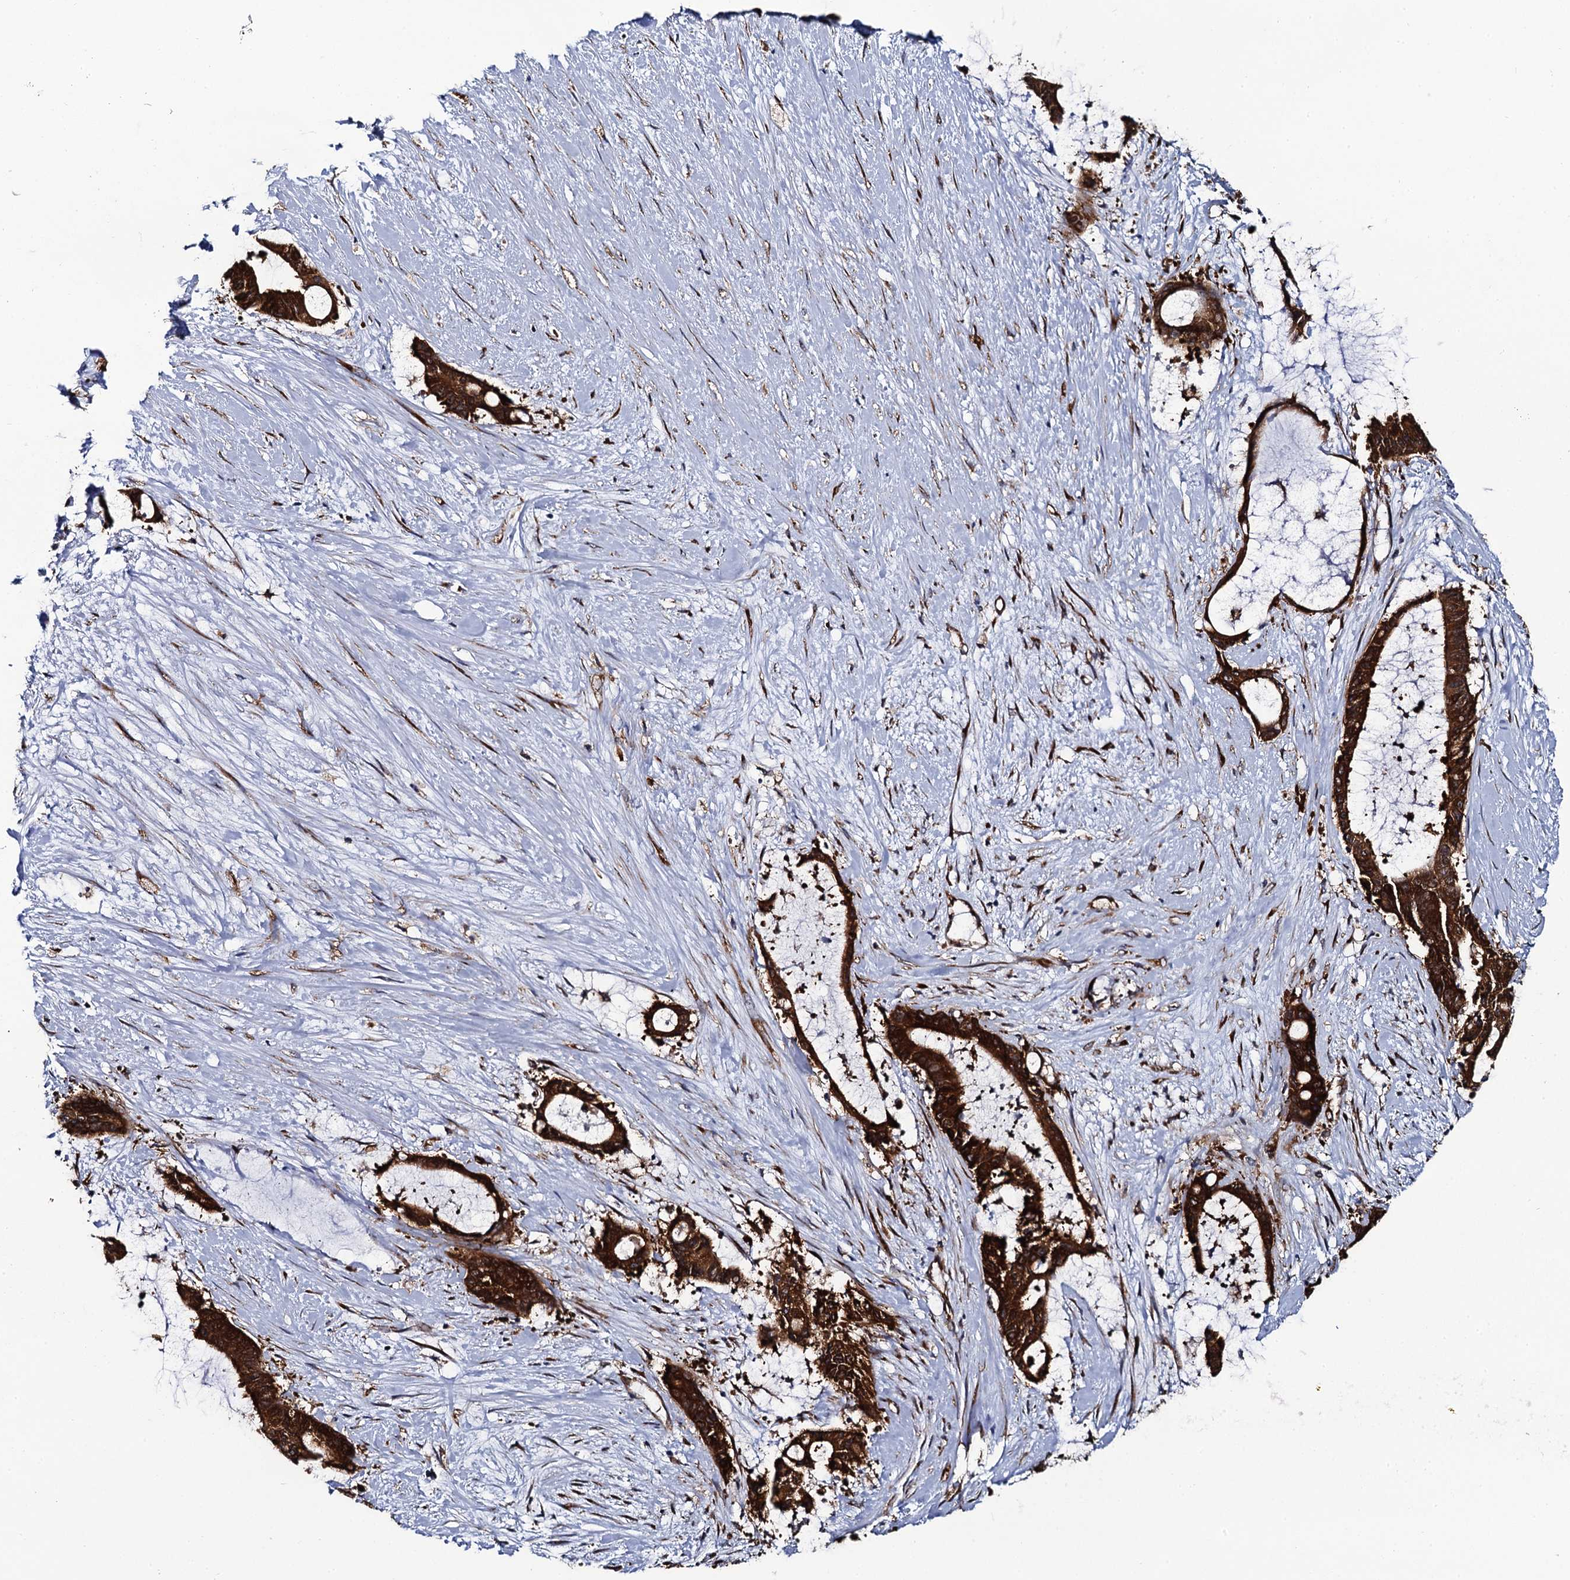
{"staining": {"intensity": "strong", "quantity": ">75%", "location": "cytoplasmic/membranous"}, "tissue": "liver cancer", "cell_type": "Tumor cells", "image_type": "cancer", "snomed": [{"axis": "morphology", "description": "Normal tissue, NOS"}, {"axis": "morphology", "description": "Cholangiocarcinoma"}, {"axis": "topography", "description": "Liver"}, {"axis": "topography", "description": "Peripheral nerve tissue"}], "caption": "Liver cancer (cholangiocarcinoma) tissue reveals strong cytoplasmic/membranous expression in approximately >75% of tumor cells", "gene": "SPTY2D1", "patient": {"sex": "female", "age": 73}}